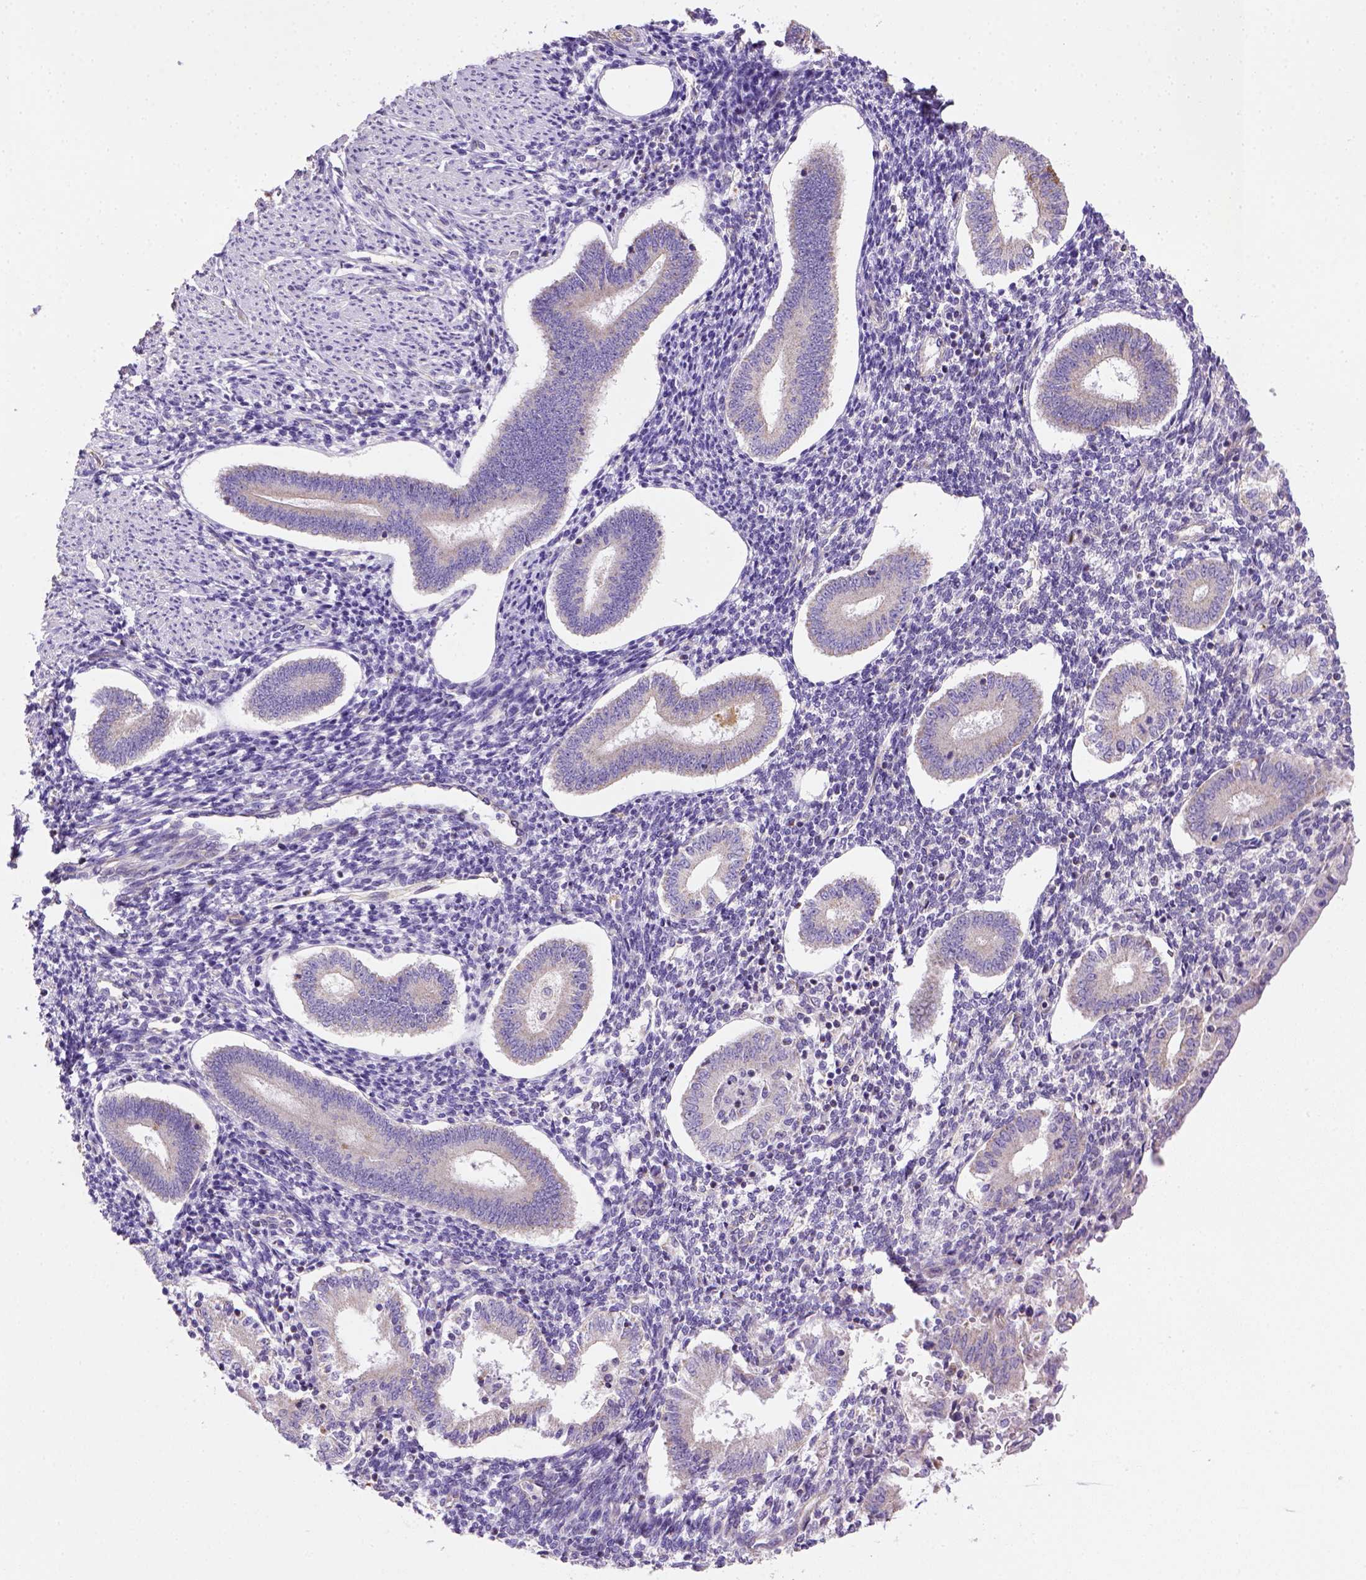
{"staining": {"intensity": "negative", "quantity": "none", "location": "none"}, "tissue": "endometrium", "cell_type": "Cells in endometrial stroma", "image_type": "normal", "snomed": [{"axis": "morphology", "description": "Normal tissue, NOS"}, {"axis": "topography", "description": "Endometrium"}], "caption": "A high-resolution micrograph shows IHC staining of normal endometrium, which displays no significant expression in cells in endometrial stroma.", "gene": "HTRA1", "patient": {"sex": "female", "age": 40}}